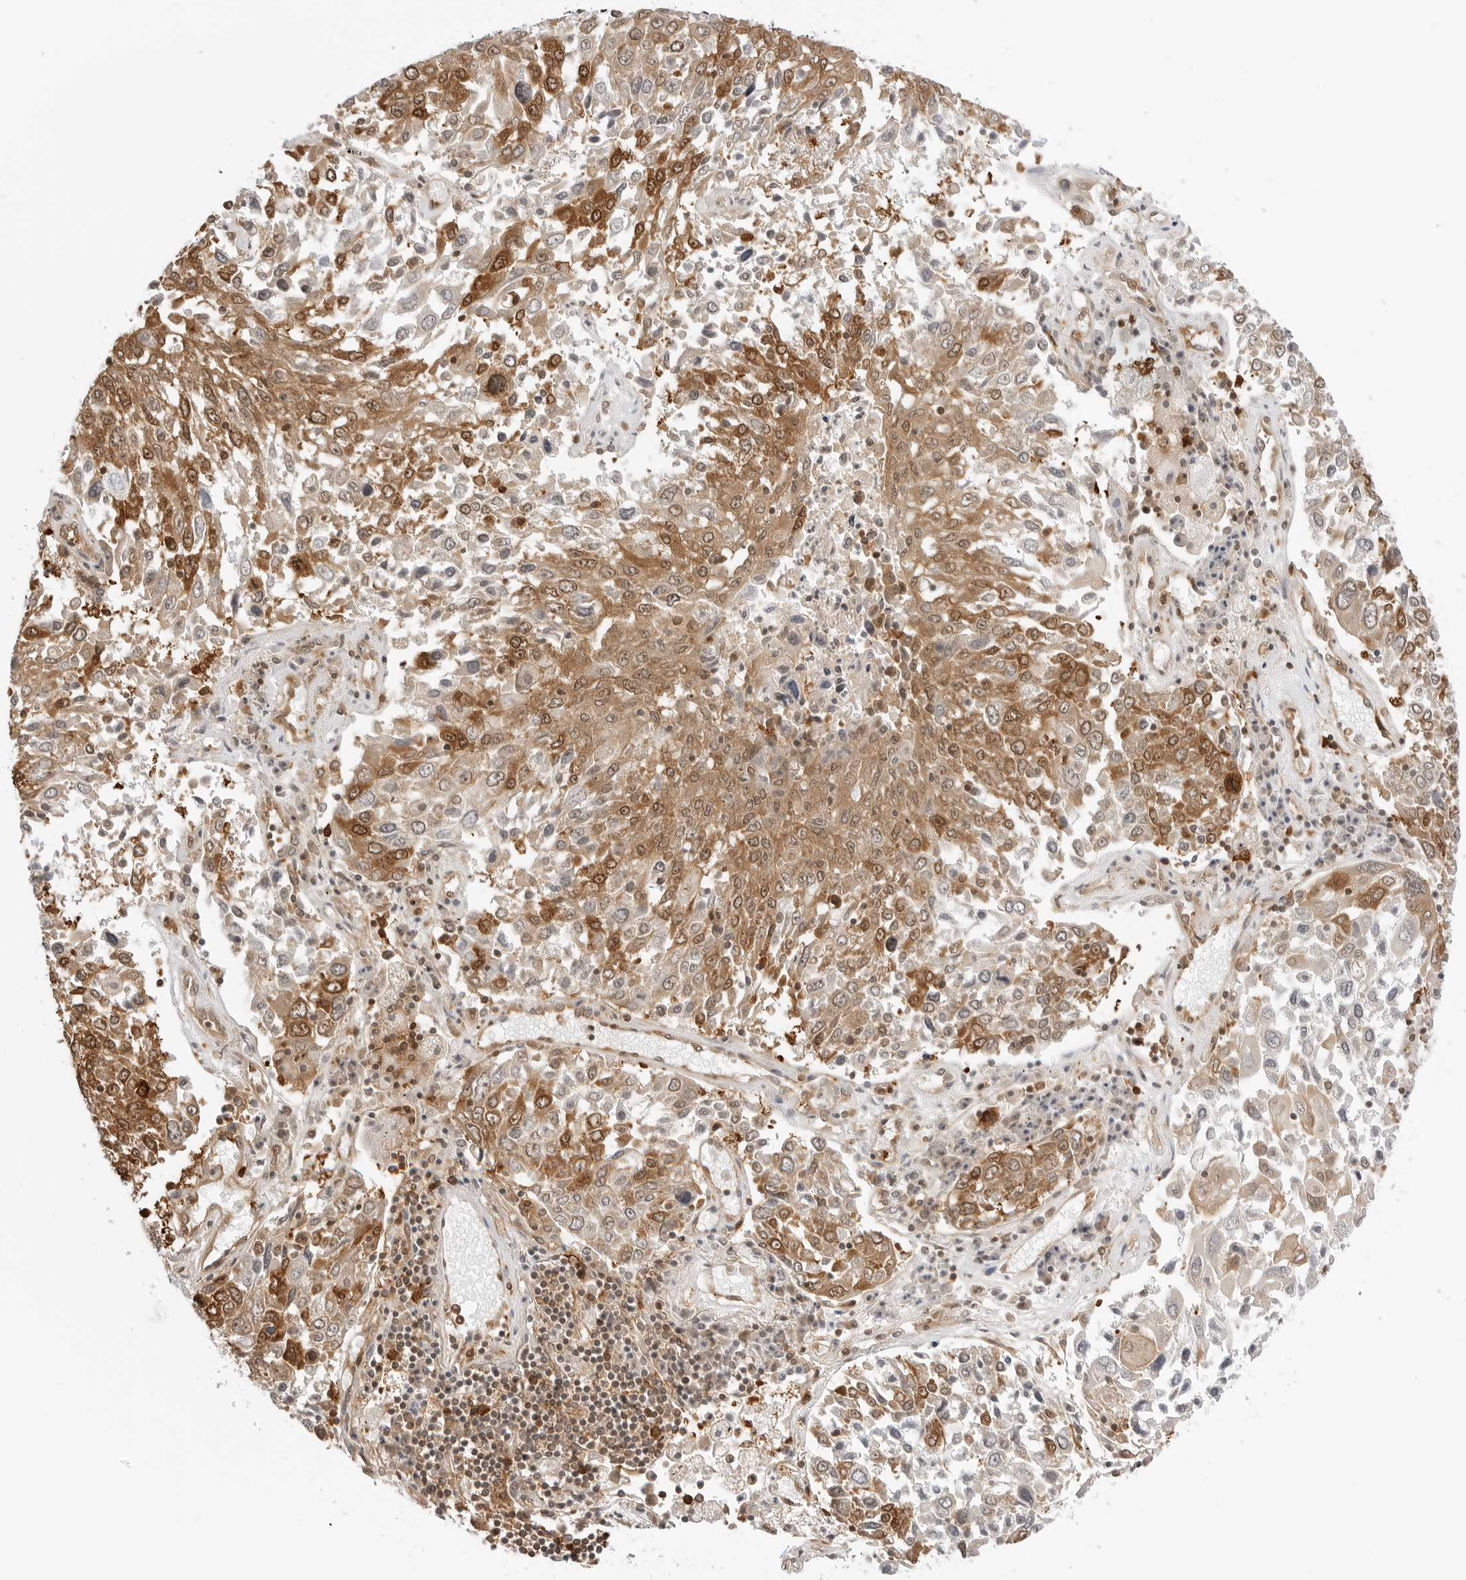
{"staining": {"intensity": "moderate", "quantity": "25%-75%", "location": "cytoplasmic/membranous,nuclear"}, "tissue": "lung cancer", "cell_type": "Tumor cells", "image_type": "cancer", "snomed": [{"axis": "morphology", "description": "Squamous cell carcinoma, NOS"}, {"axis": "topography", "description": "Lung"}], "caption": "Brown immunohistochemical staining in lung cancer (squamous cell carcinoma) demonstrates moderate cytoplasmic/membranous and nuclear expression in about 25%-75% of tumor cells.", "gene": "NUDC", "patient": {"sex": "male", "age": 65}}